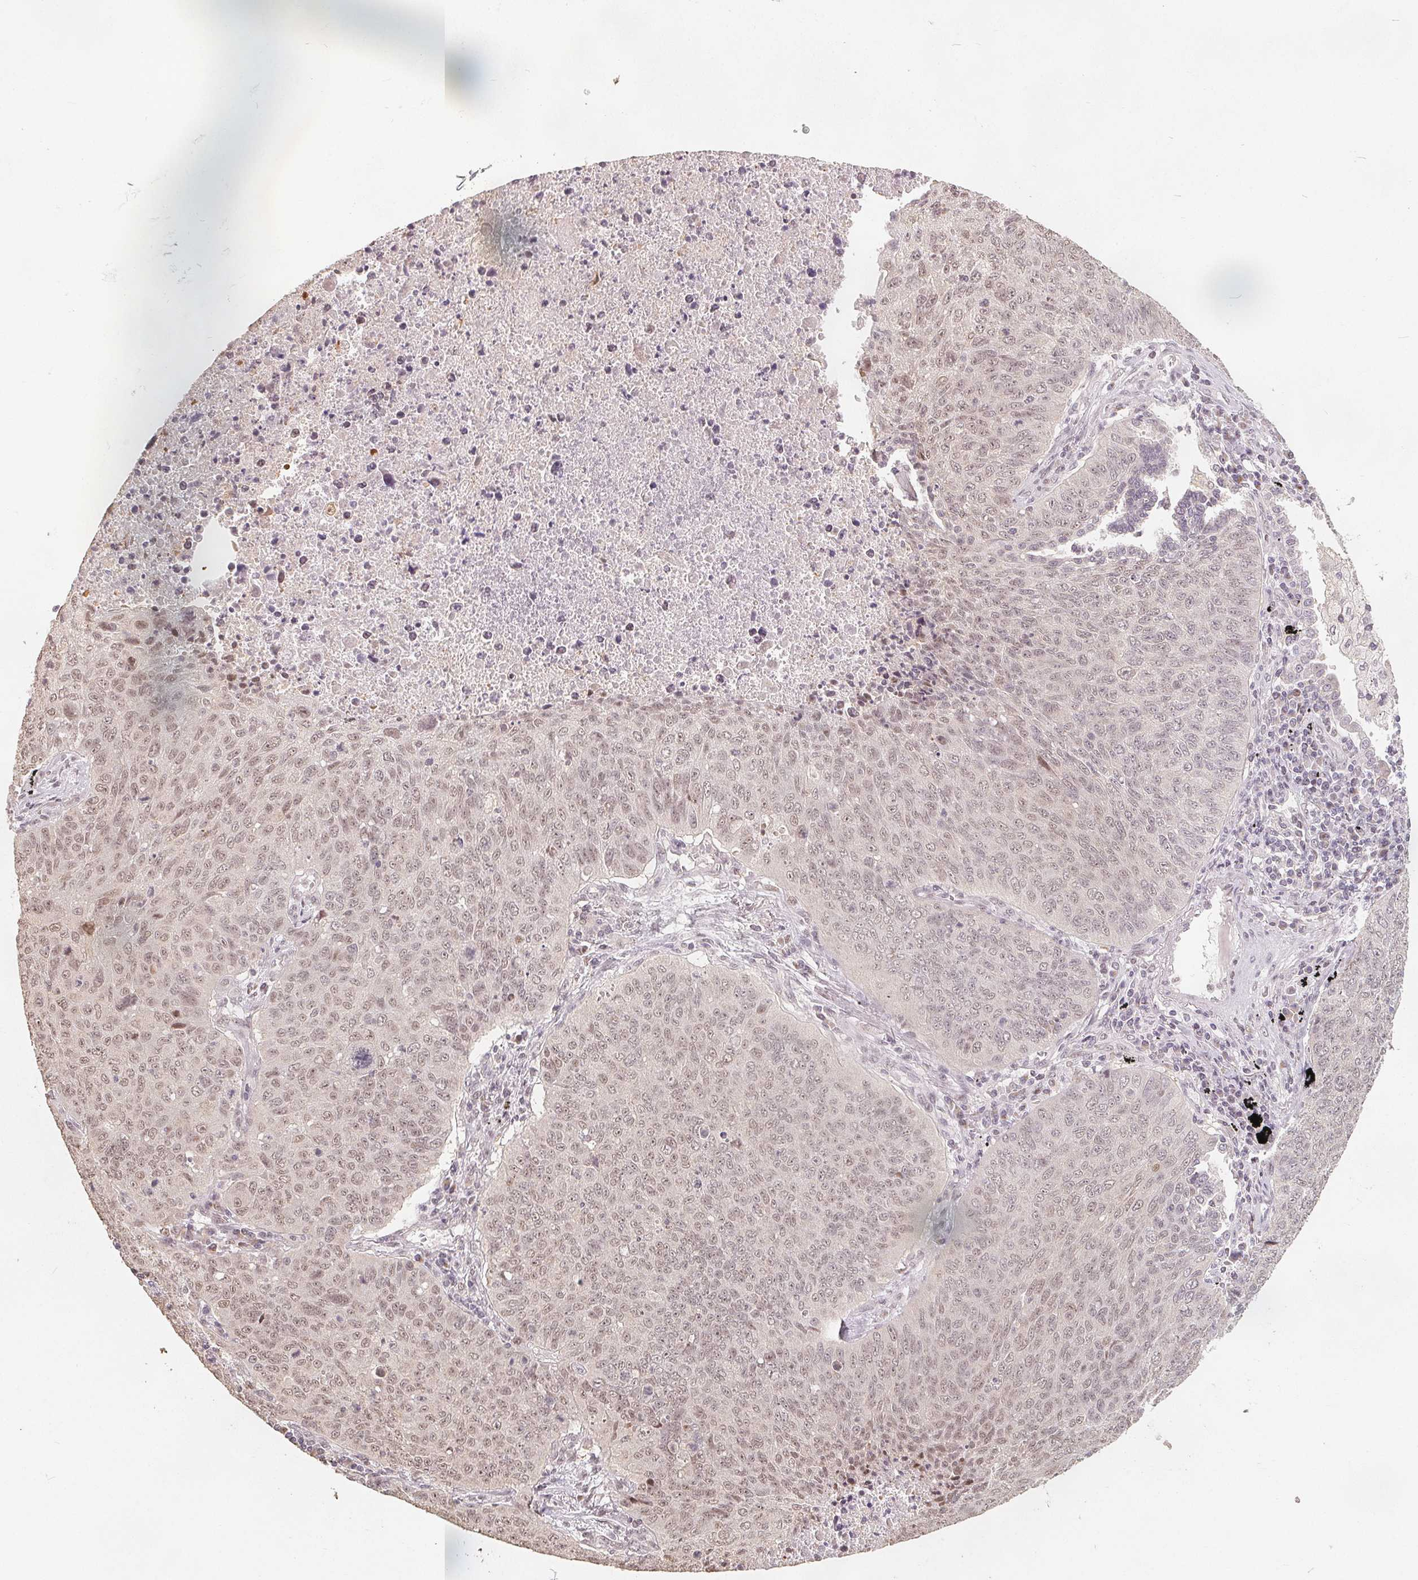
{"staining": {"intensity": "weak", "quantity": "<25%", "location": "nuclear"}, "tissue": "lung cancer", "cell_type": "Tumor cells", "image_type": "cancer", "snomed": [{"axis": "morphology", "description": "Normal morphology"}, {"axis": "morphology", "description": "Aneuploidy"}, {"axis": "morphology", "description": "Squamous cell carcinoma, NOS"}, {"axis": "topography", "description": "Lymph node"}, {"axis": "topography", "description": "Lung"}], "caption": "High magnification brightfield microscopy of lung cancer stained with DAB (3,3'-diaminobenzidine) (brown) and counterstained with hematoxylin (blue): tumor cells show no significant expression.", "gene": "CCDC138", "patient": {"sex": "female", "age": 76}}